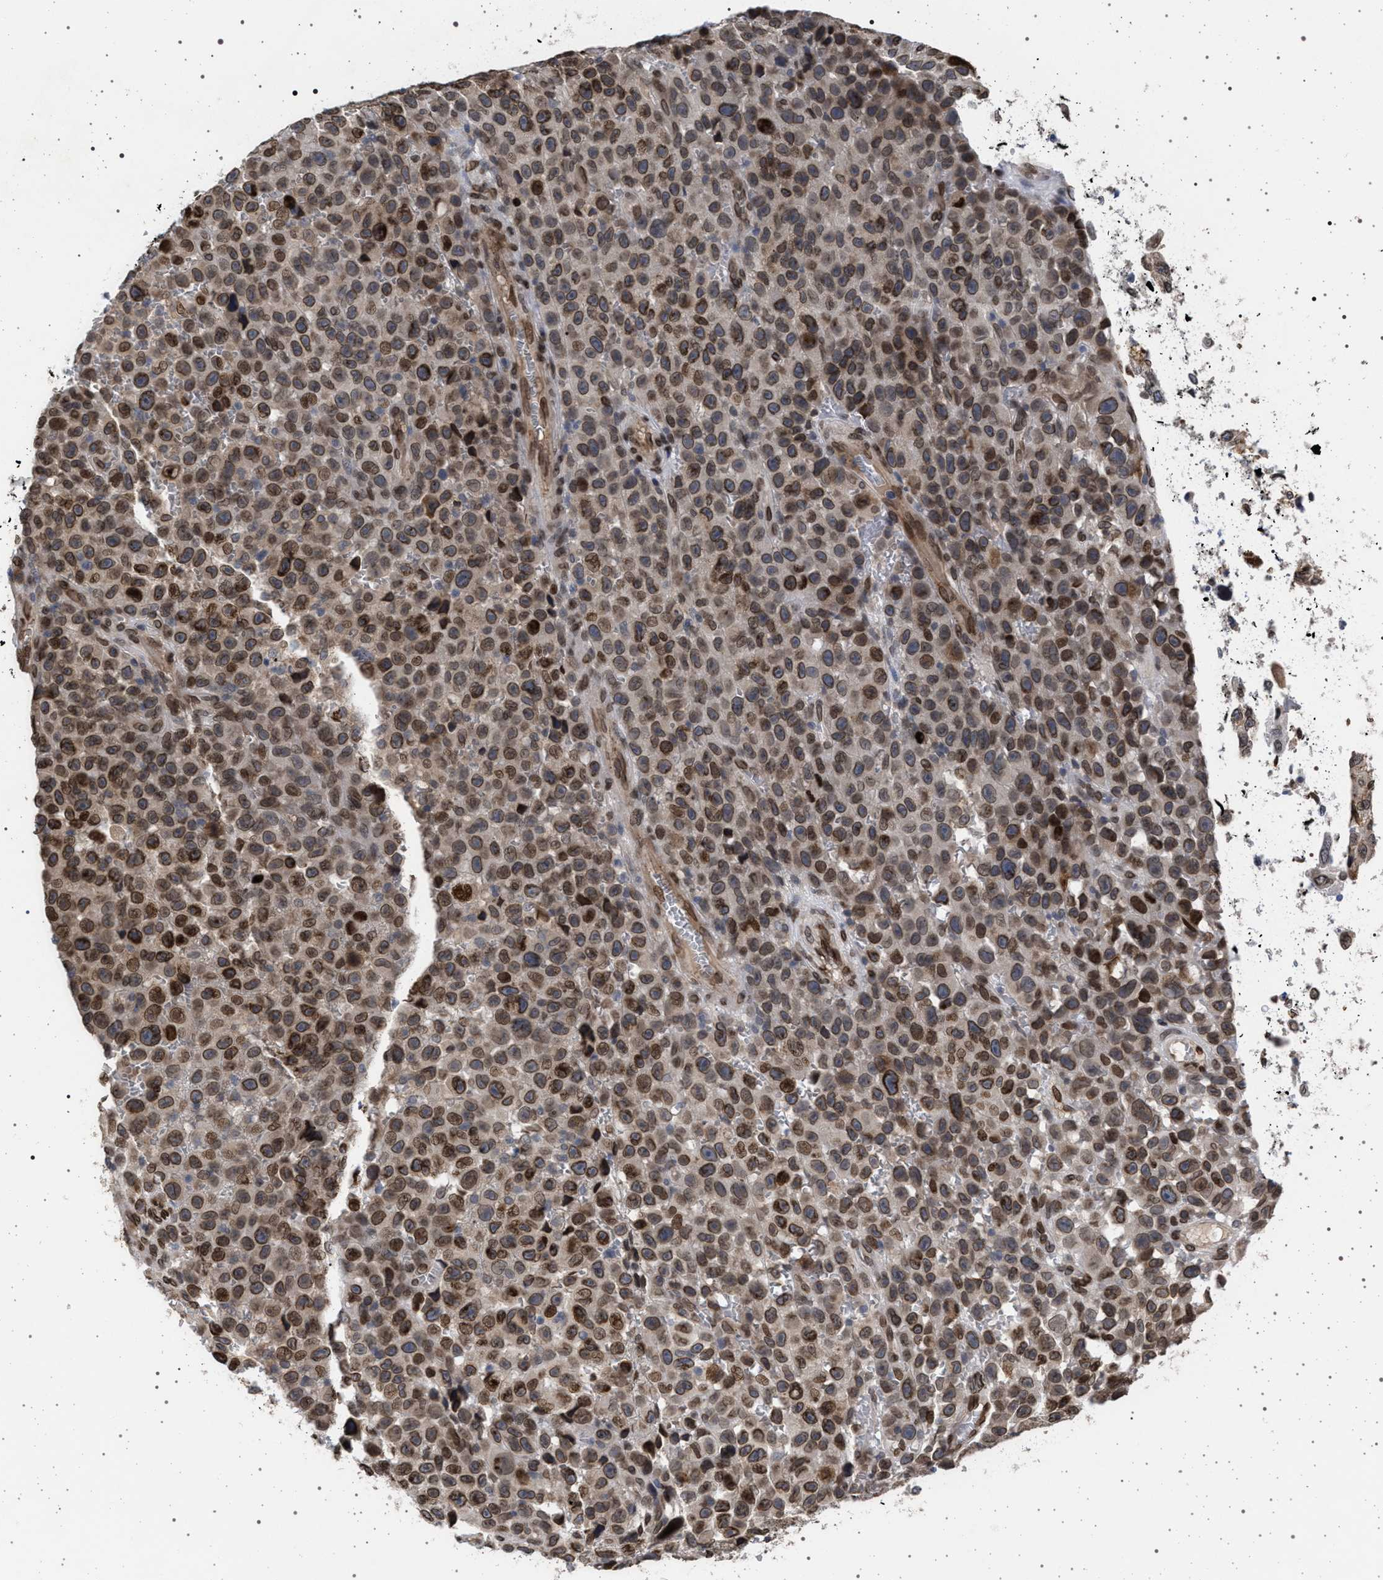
{"staining": {"intensity": "moderate", "quantity": ">75%", "location": "cytoplasmic/membranous,nuclear"}, "tissue": "skin cancer", "cell_type": "Tumor cells", "image_type": "cancer", "snomed": [{"axis": "morphology", "description": "Squamous cell carcinoma, NOS"}, {"axis": "topography", "description": "Skin"}], "caption": "A high-resolution photomicrograph shows immunohistochemistry staining of skin cancer, which exhibits moderate cytoplasmic/membranous and nuclear expression in about >75% of tumor cells. Ihc stains the protein in brown and the nuclei are stained blue.", "gene": "ING2", "patient": {"sex": "female", "age": 44}}